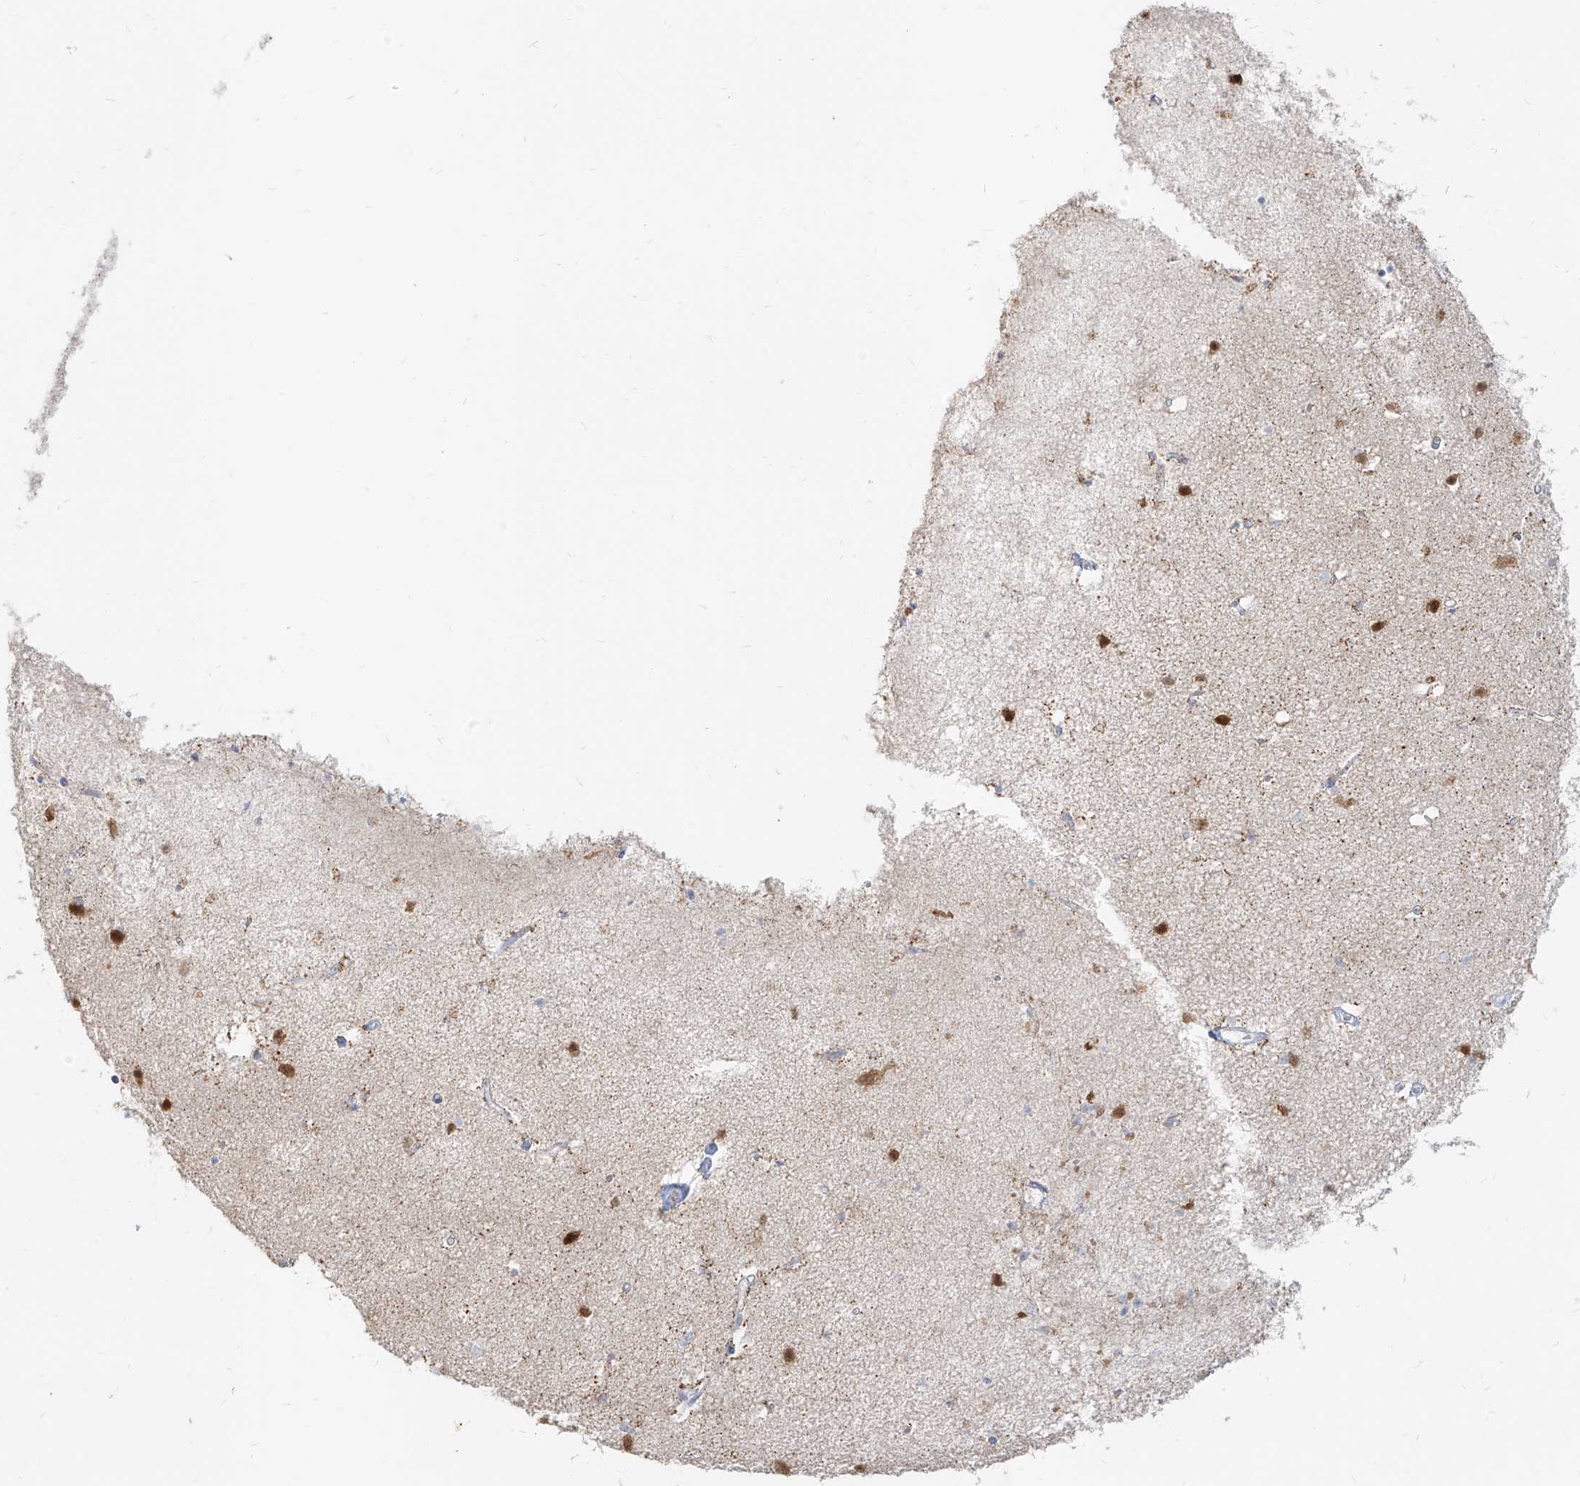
{"staining": {"intensity": "negative", "quantity": "none", "location": "none"}, "tissue": "cerebral cortex", "cell_type": "Endothelial cells", "image_type": "normal", "snomed": [{"axis": "morphology", "description": "Normal tissue, NOS"}, {"axis": "topography", "description": "Cerebral cortex"}], "caption": "The photomicrograph demonstrates no staining of endothelial cells in benign cerebral cortex.", "gene": "RBFOX3", "patient": {"sex": "male", "age": 54}}